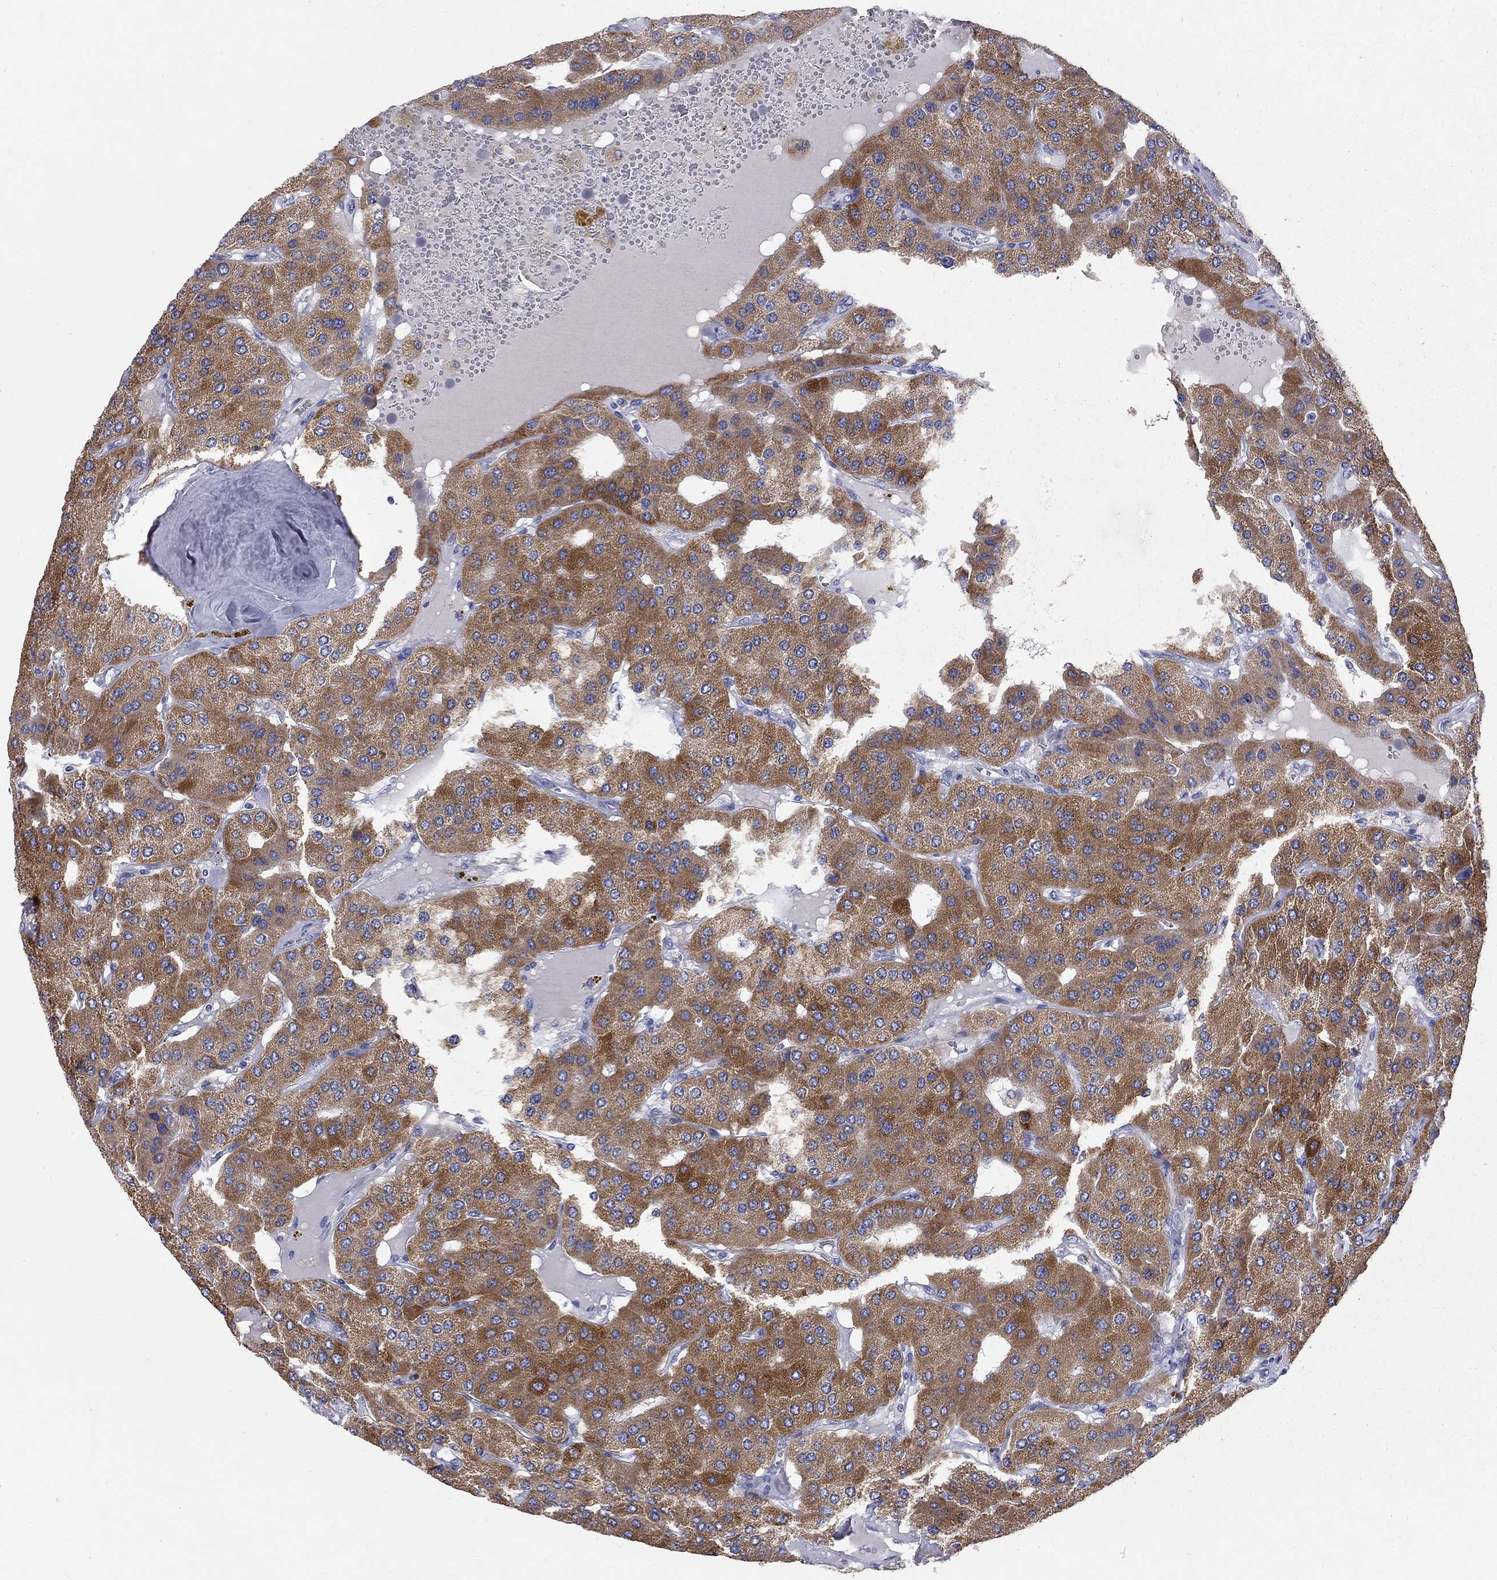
{"staining": {"intensity": "strong", "quantity": ">75%", "location": "cytoplasmic/membranous"}, "tissue": "parathyroid gland", "cell_type": "Glandular cells", "image_type": "normal", "snomed": [{"axis": "morphology", "description": "Normal tissue, NOS"}, {"axis": "morphology", "description": "Adenoma, NOS"}, {"axis": "topography", "description": "Parathyroid gland"}], "caption": "Immunohistochemical staining of unremarkable parathyroid gland exhibits high levels of strong cytoplasmic/membranous expression in approximately >75% of glandular cells. Using DAB (brown) and hematoxylin (blue) stains, captured at high magnification using brightfield microscopy.", "gene": "ACSL1", "patient": {"sex": "female", "age": 86}}